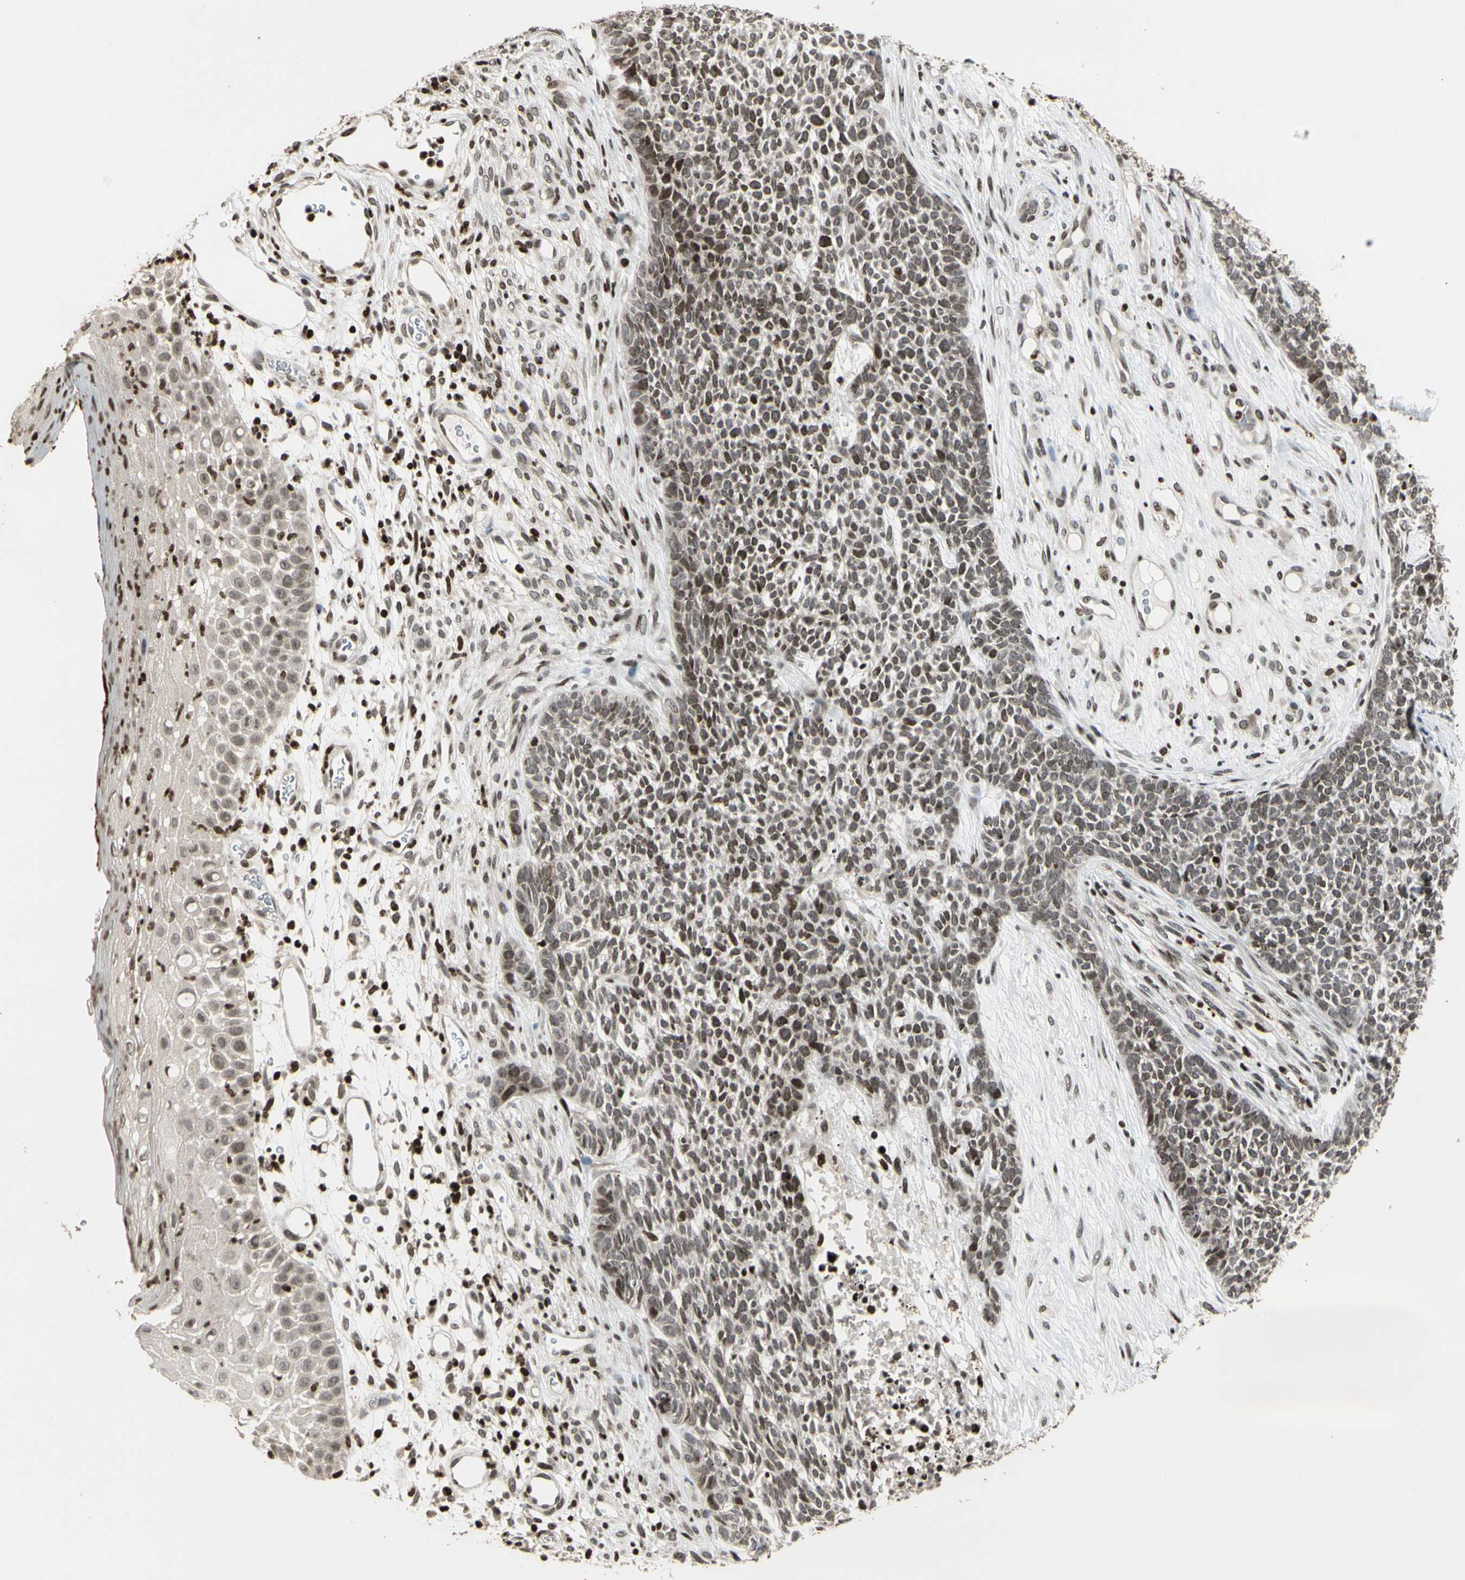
{"staining": {"intensity": "weak", "quantity": ">75%", "location": "nuclear"}, "tissue": "skin cancer", "cell_type": "Tumor cells", "image_type": "cancer", "snomed": [{"axis": "morphology", "description": "Basal cell carcinoma"}, {"axis": "topography", "description": "Skin"}], "caption": "Approximately >75% of tumor cells in basal cell carcinoma (skin) demonstrate weak nuclear protein expression as visualized by brown immunohistochemical staining.", "gene": "TSHZ3", "patient": {"sex": "female", "age": 84}}